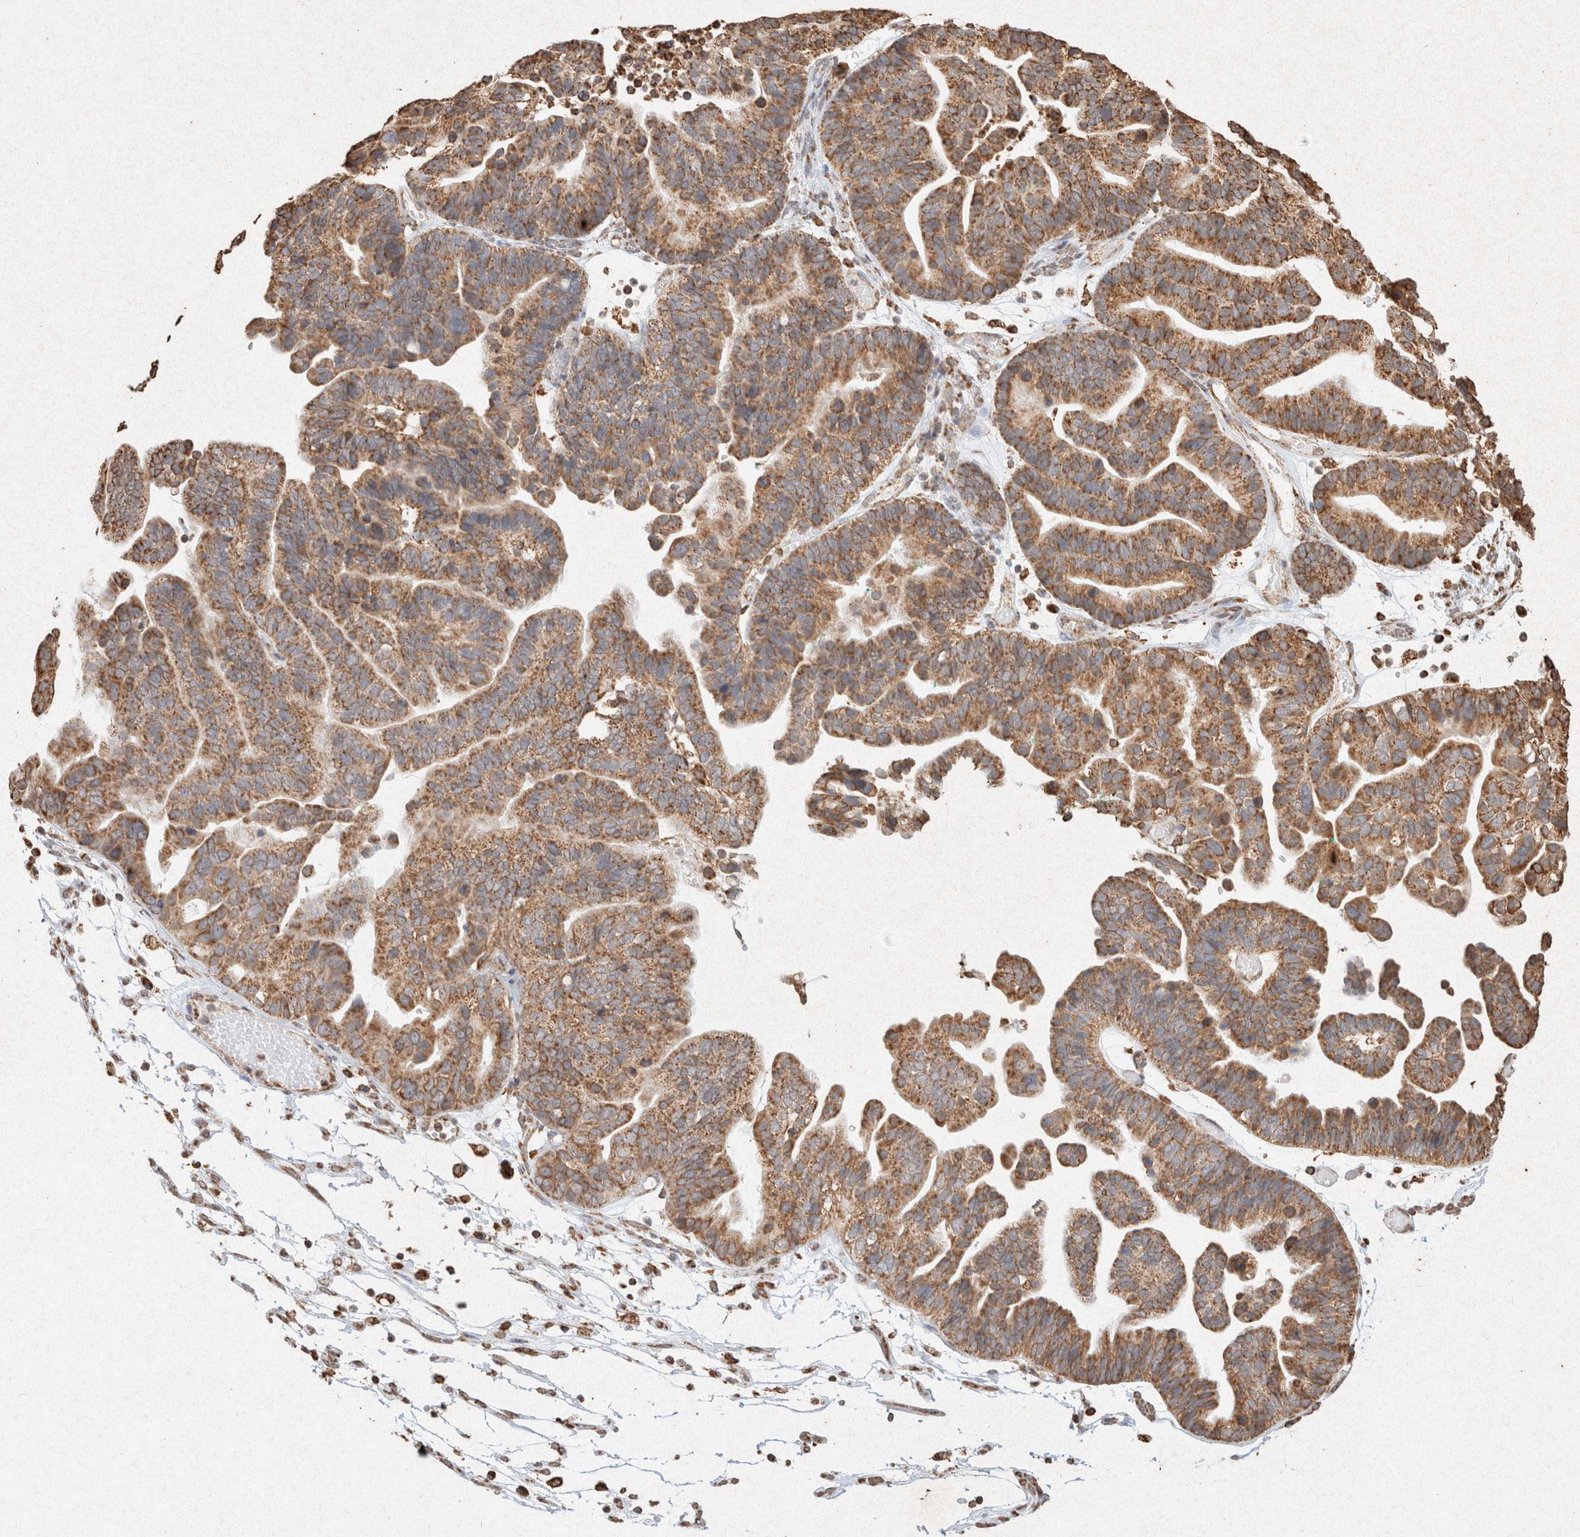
{"staining": {"intensity": "moderate", "quantity": ">75%", "location": "cytoplasmic/membranous"}, "tissue": "ovarian cancer", "cell_type": "Tumor cells", "image_type": "cancer", "snomed": [{"axis": "morphology", "description": "Cystadenocarcinoma, serous, NOS"}, {"axis": "topography", "description": "Ovary"}], "caption": "IHC staining of ovarian cancer, which shows medium levels of moderate cytoplasmic/membranous expression in about >75% of tumor cells indicating moderate cytoplasmic/membranous protein positivity. The staining was performed using DAB (brown) for protein detection and nuclei were counterstained in hematoxylin (blue).", "gene": "SDC2", "patient": {"sex": "female", "age": 56}}